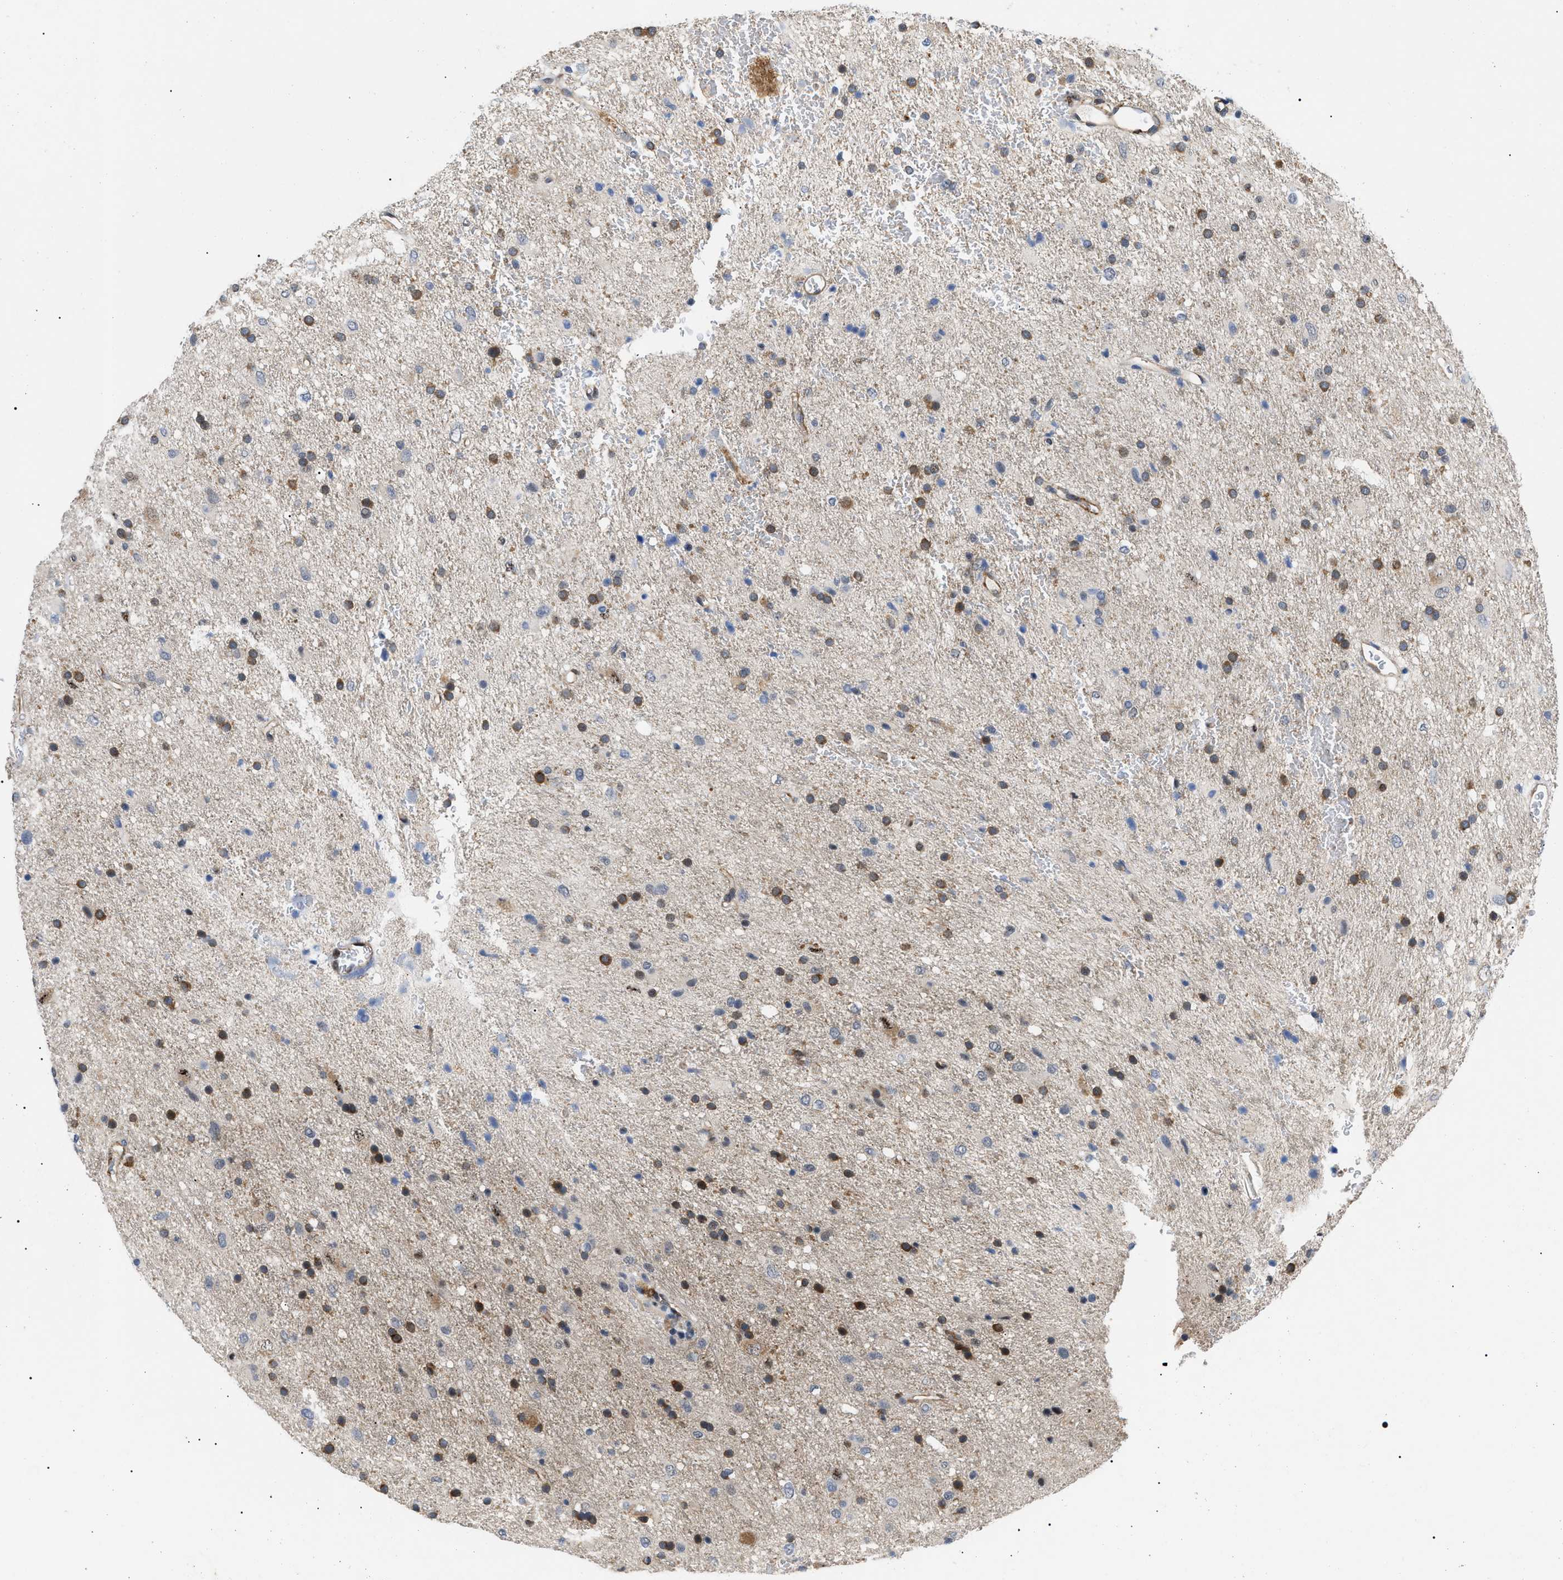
{"staining": {"intensity": "moderate", "quantity": "25%-75%", "location": "cytoplasmic/membranous"}, "tissue": "glioma", "cell_type": "Tumor cells", "image_type": "cancer", "snomed": [{"axis": "morphology", "description": "Glioma, malignant, Low grade"}, {"axis": "topography", "description": "Brain"}], "caption": "There is medium levels of moderate cytoplasmic/membranous staining in tumor cells of low-grade glioma (malignant), as demonstrated by immunohistochemical staining (brown color).", "gene": "GARRE1", "patient": {"sex": "male", "age": 77}}